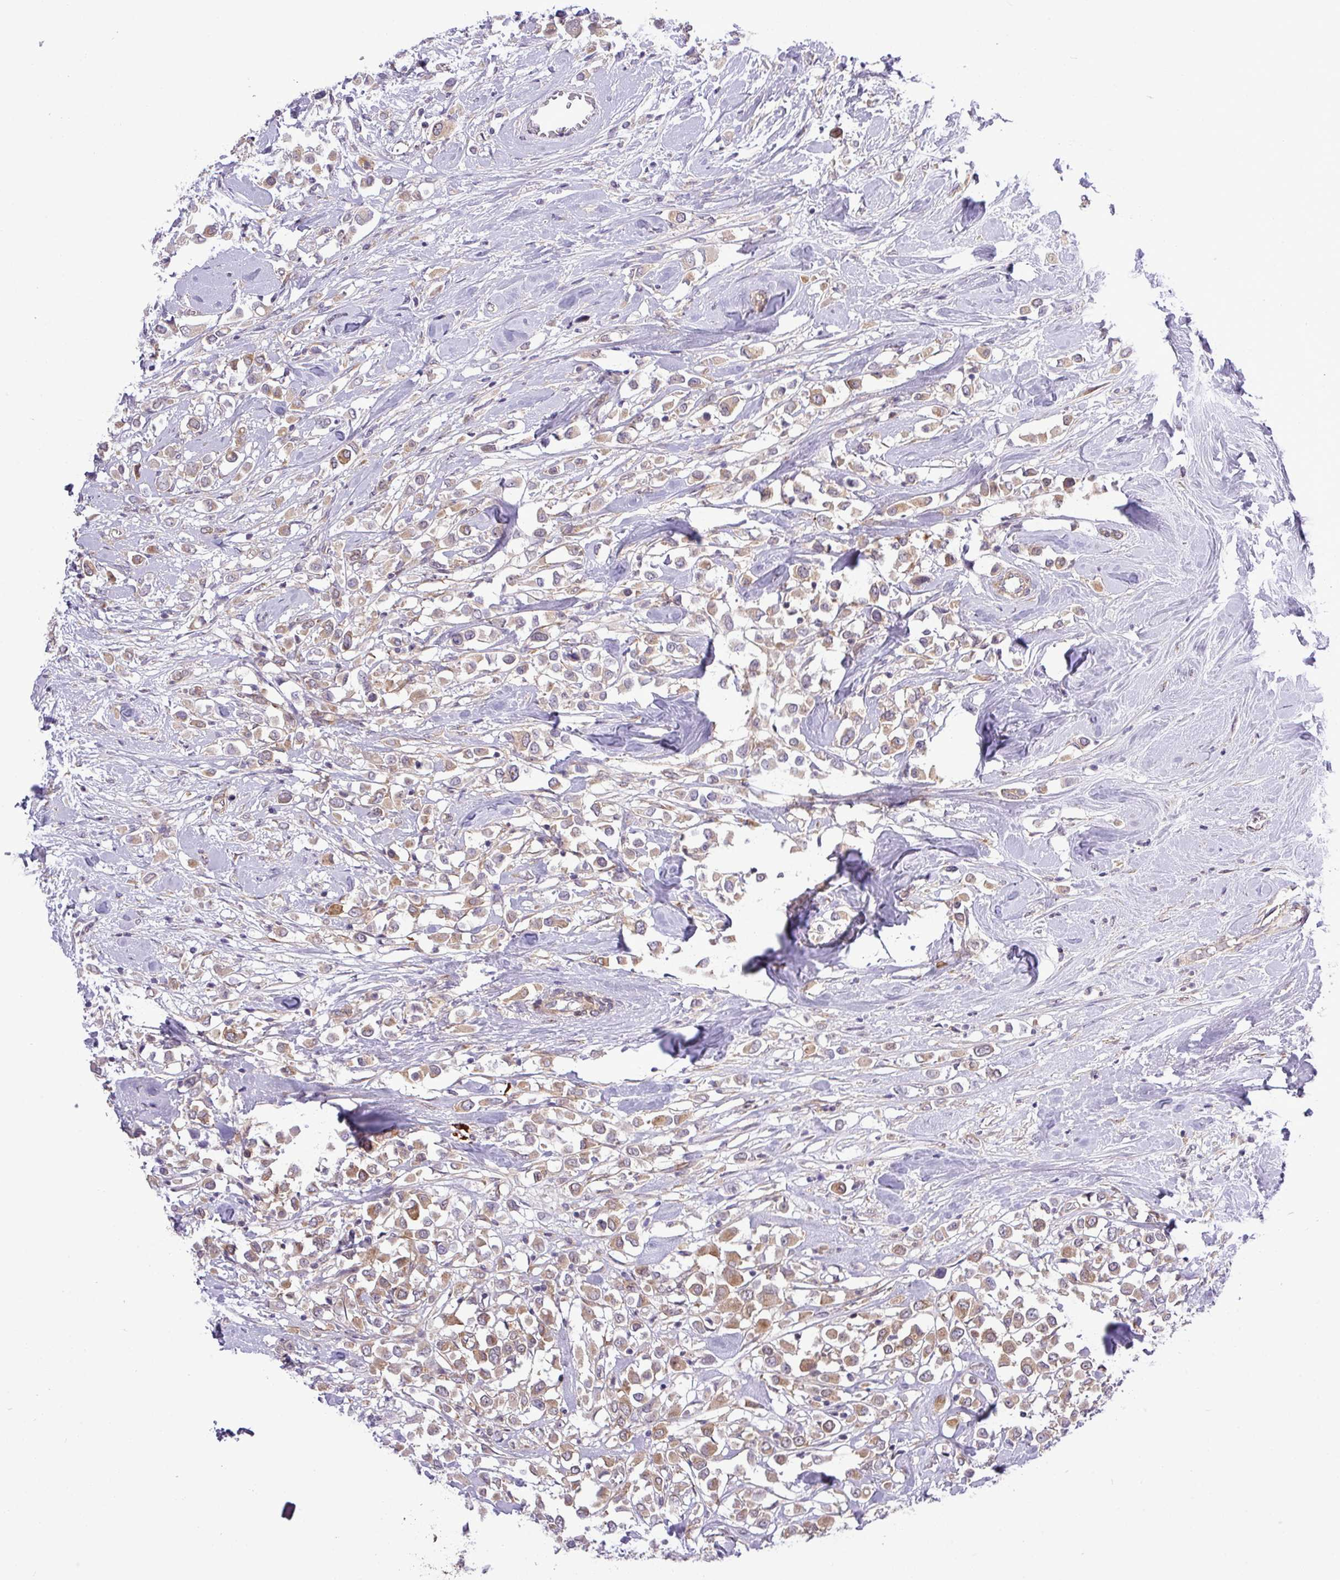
{"staining": {"intensity": "weak", "quantity": ">75%", "location": "cytoplasmic/membranous"}, "tissue": "breast cancer", "cell_type": "Tumor cells", "image_type": "cancer", "snomed": [{"axis": "morphology", "description": "Duct carcinoma"}, {"axis": "topography", "description": "Breast"}], "caption": "The immunohistochemical stain highlights weak cytoplasmic/membranous expression in tumor cells of breast infiltrating ductal carcinoma tissue.", "gene": "FAM222B", "patient": {"sex": "female", "age": 61}}